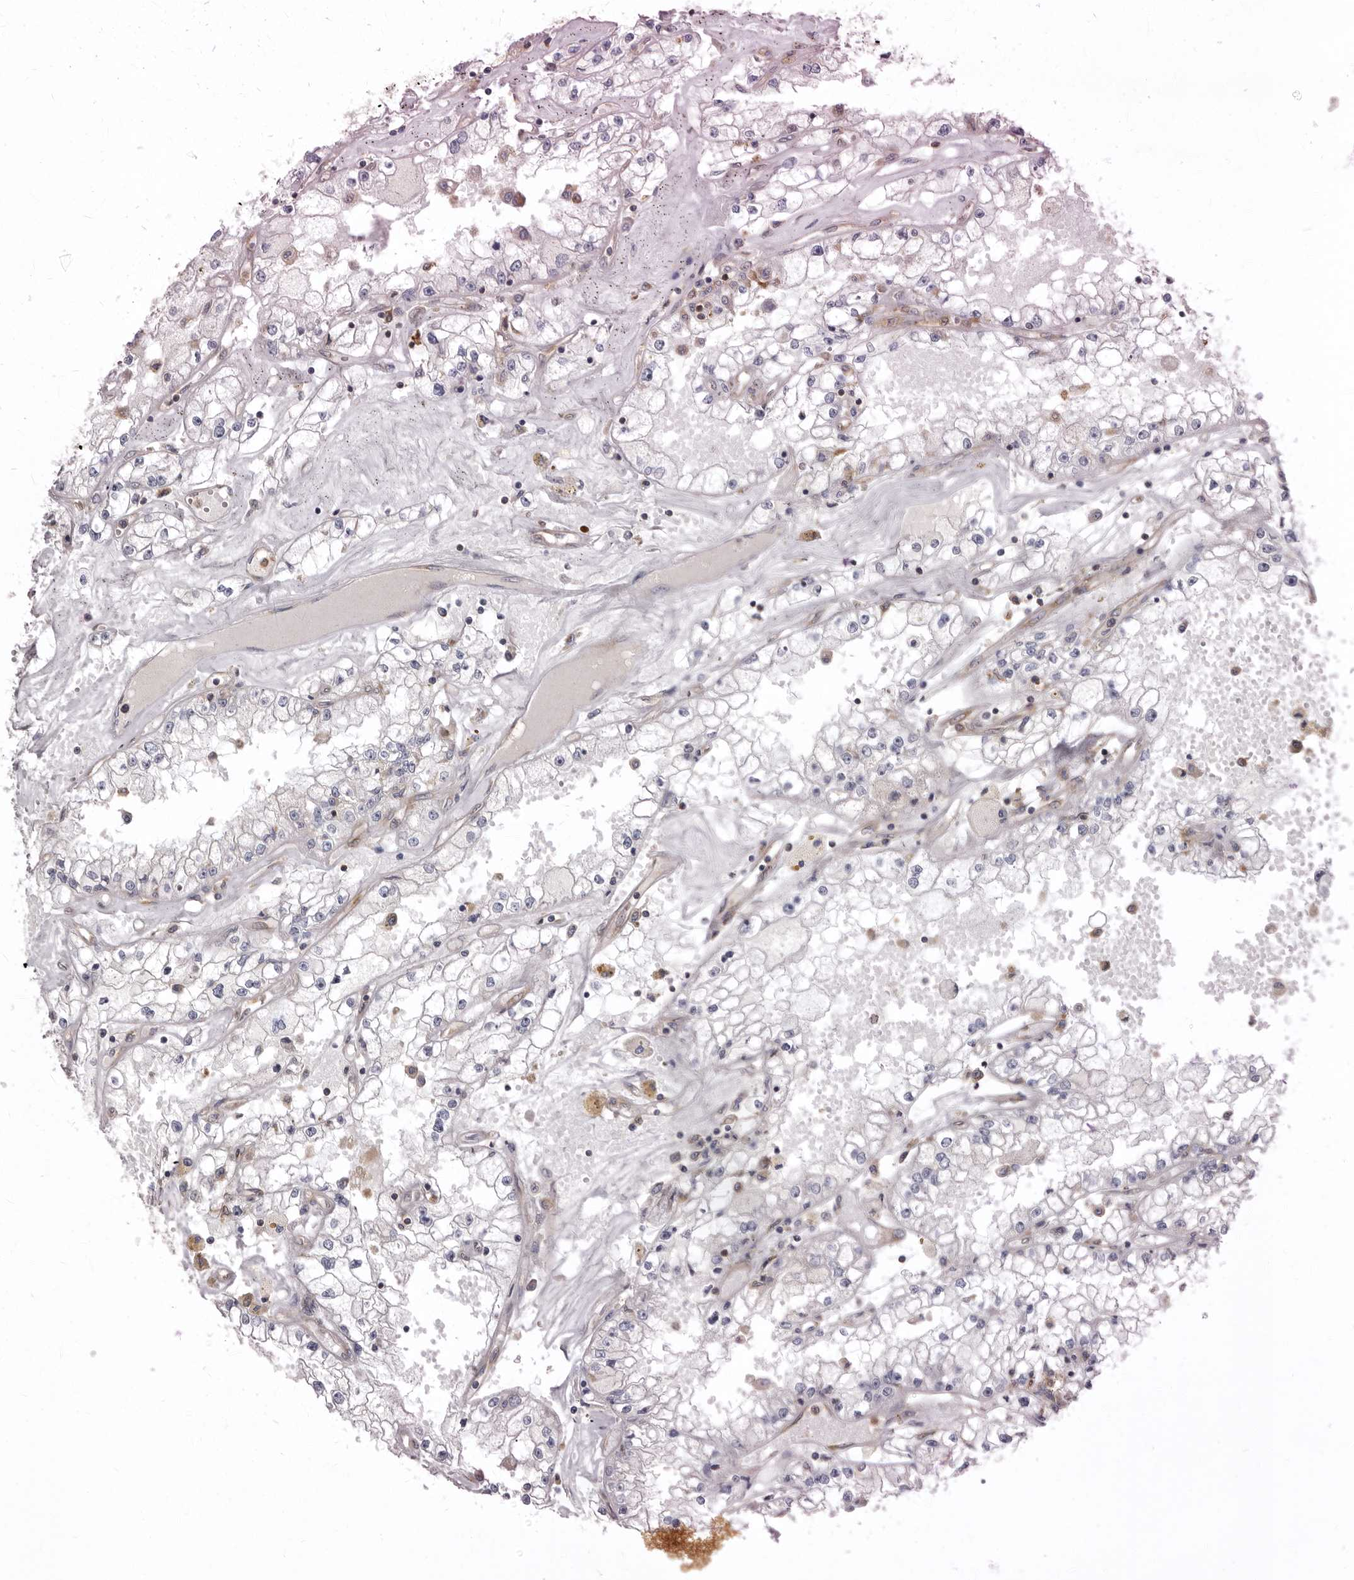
{"staining": {"intensity": "negative", "quantity": "none", "location": "none"}, "tissue": "renal cancer", "cell_type": "Tumor cells", "image_type": "cancer", "snomed": [{"axis": "morphology", "description": "Adenocarcinoma, NOS"}, {"axis": "topography", "description": "Kidney"}], "caption": "The image exhibits no staining of tumor cells in adenocarcinoma (renal).", "gene": "CBL", "patient": {"sex": "male", "age": 56}}